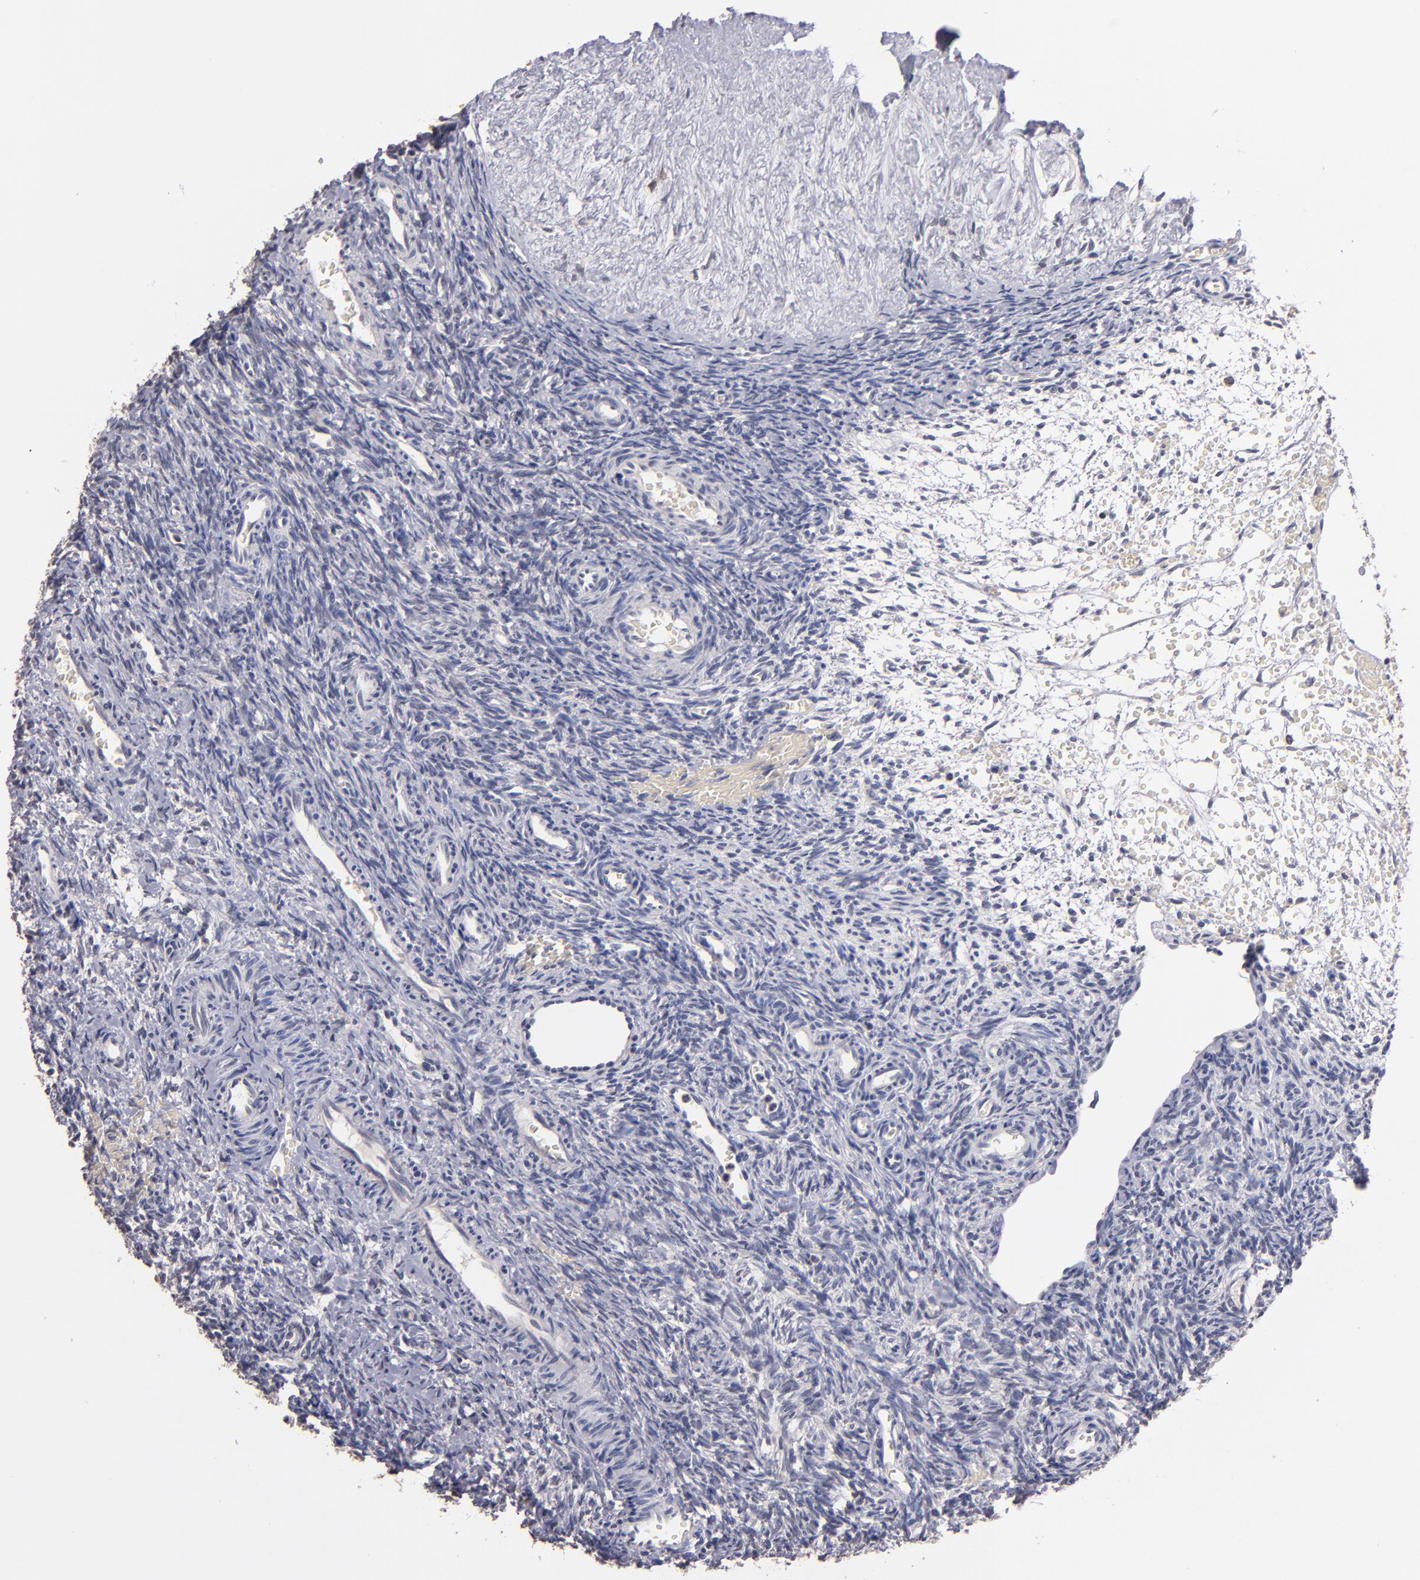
{"staining": {"intensity": "negative", "quantity": "none", "location": "none"}, "tissue": "ovary", "cell_type": "Follicle cells", "image_type": "normal", "snomed": [{"axis": "morphology", "description": "Normal tissue, NOS"}, {"axis": "topography", "description": "Ovary"}], "caption": "Image shows no protein staining in follicle cells of normal ovary. (Brightfield microscopy of DAB IHC at high magnification).", "gene": "S100A1", "patient": {"sex": "female", "age": 39}}